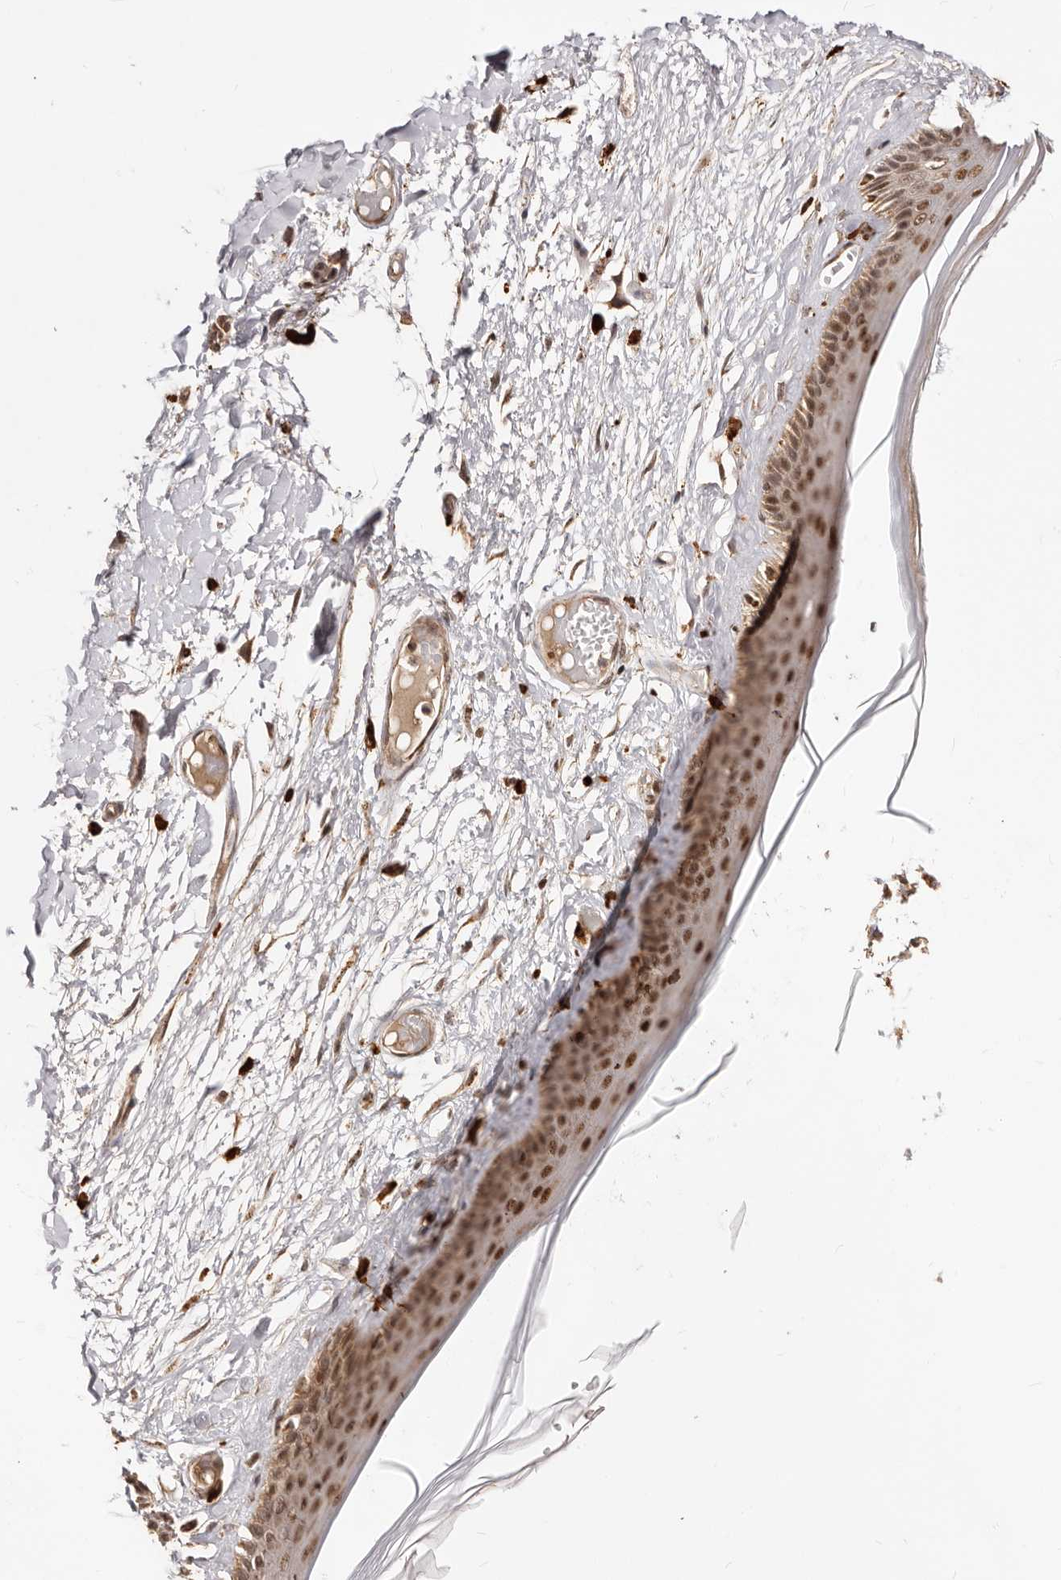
{"staining": {"intensity": "strong", "quantity": ">75%", "location": "nuclear"}, "tissue": "skin", "cell_type": "Epidermal cells", "image_type": "normal", "snomed": [{"axis": "morphology", "description": "Normal tissue, NOS"}, {"axis": "topography", "description": "Vulva"}], "caption": "Immunohistochemistry image of unremarkable skin: skin stained using immunohistochemistry (IHC) shows high levels of strong protein expression localized specifically in the nuclear of epidermal cells, appearing as a nuclear brown color.", "gene": "SEC14L1", "patient": {"sex": "female", "age": 73}}